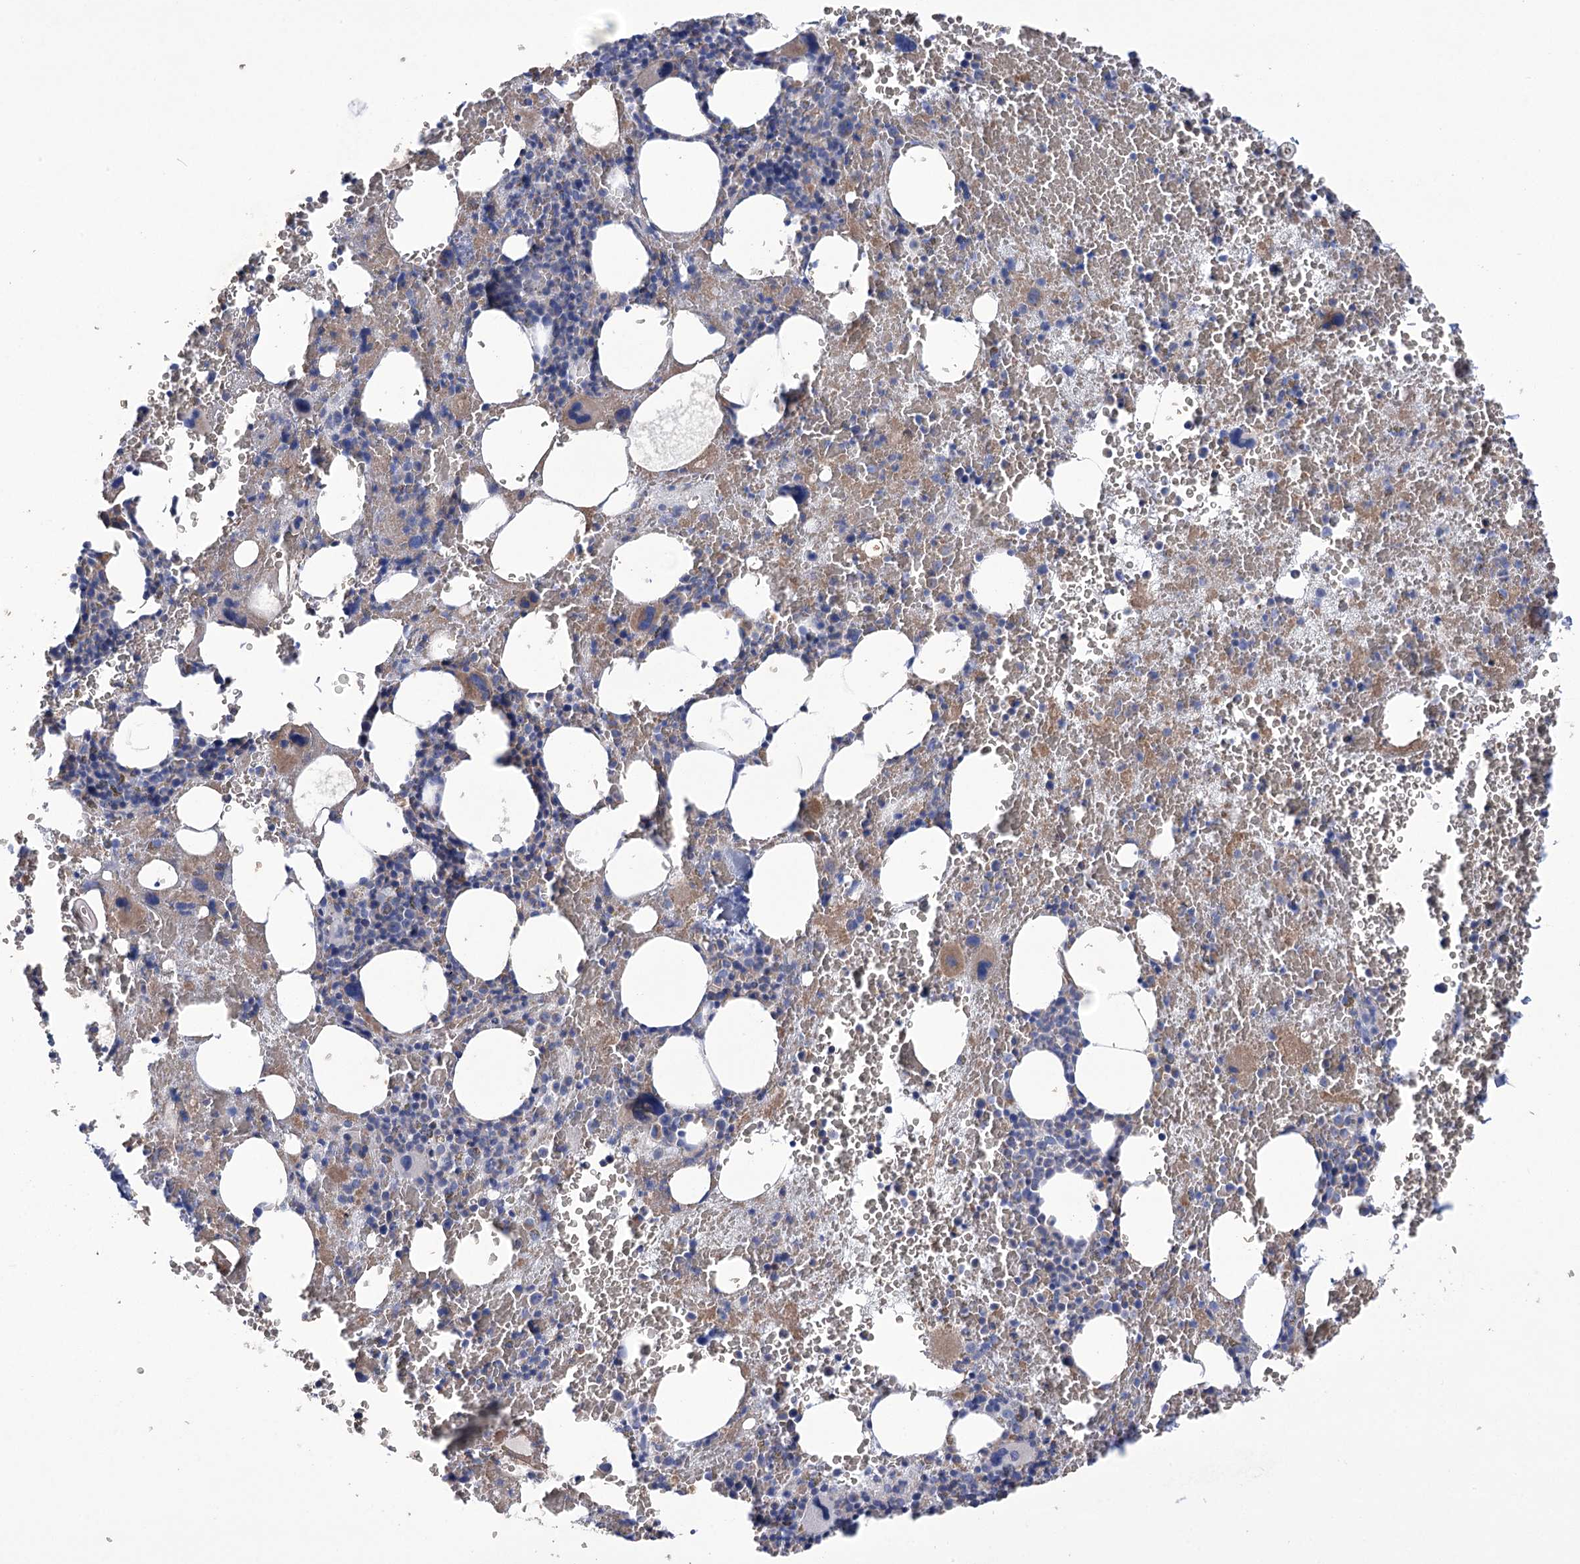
{"staining": {"intensity": "weak", "quantity": "<25%", "location": "cytoplasmic/membranous"}, "tissue": "bone marrow", "cell_type": "Hematopoietic cells", "image_type": "normal", "snomed": [{"axis": "morphology", "description": "Normal tissue, NOS"}, {"axis": "topography", "description": "Bone marrow"}], "caption": "DAB (3,3'-diaminobenzidine) immunohistochemical staining of benign human bone marrow reveals no significant expression in hematopoietic cells.", "gene": "PRSS53", "patient": {"sex": "male", "age": 36}}